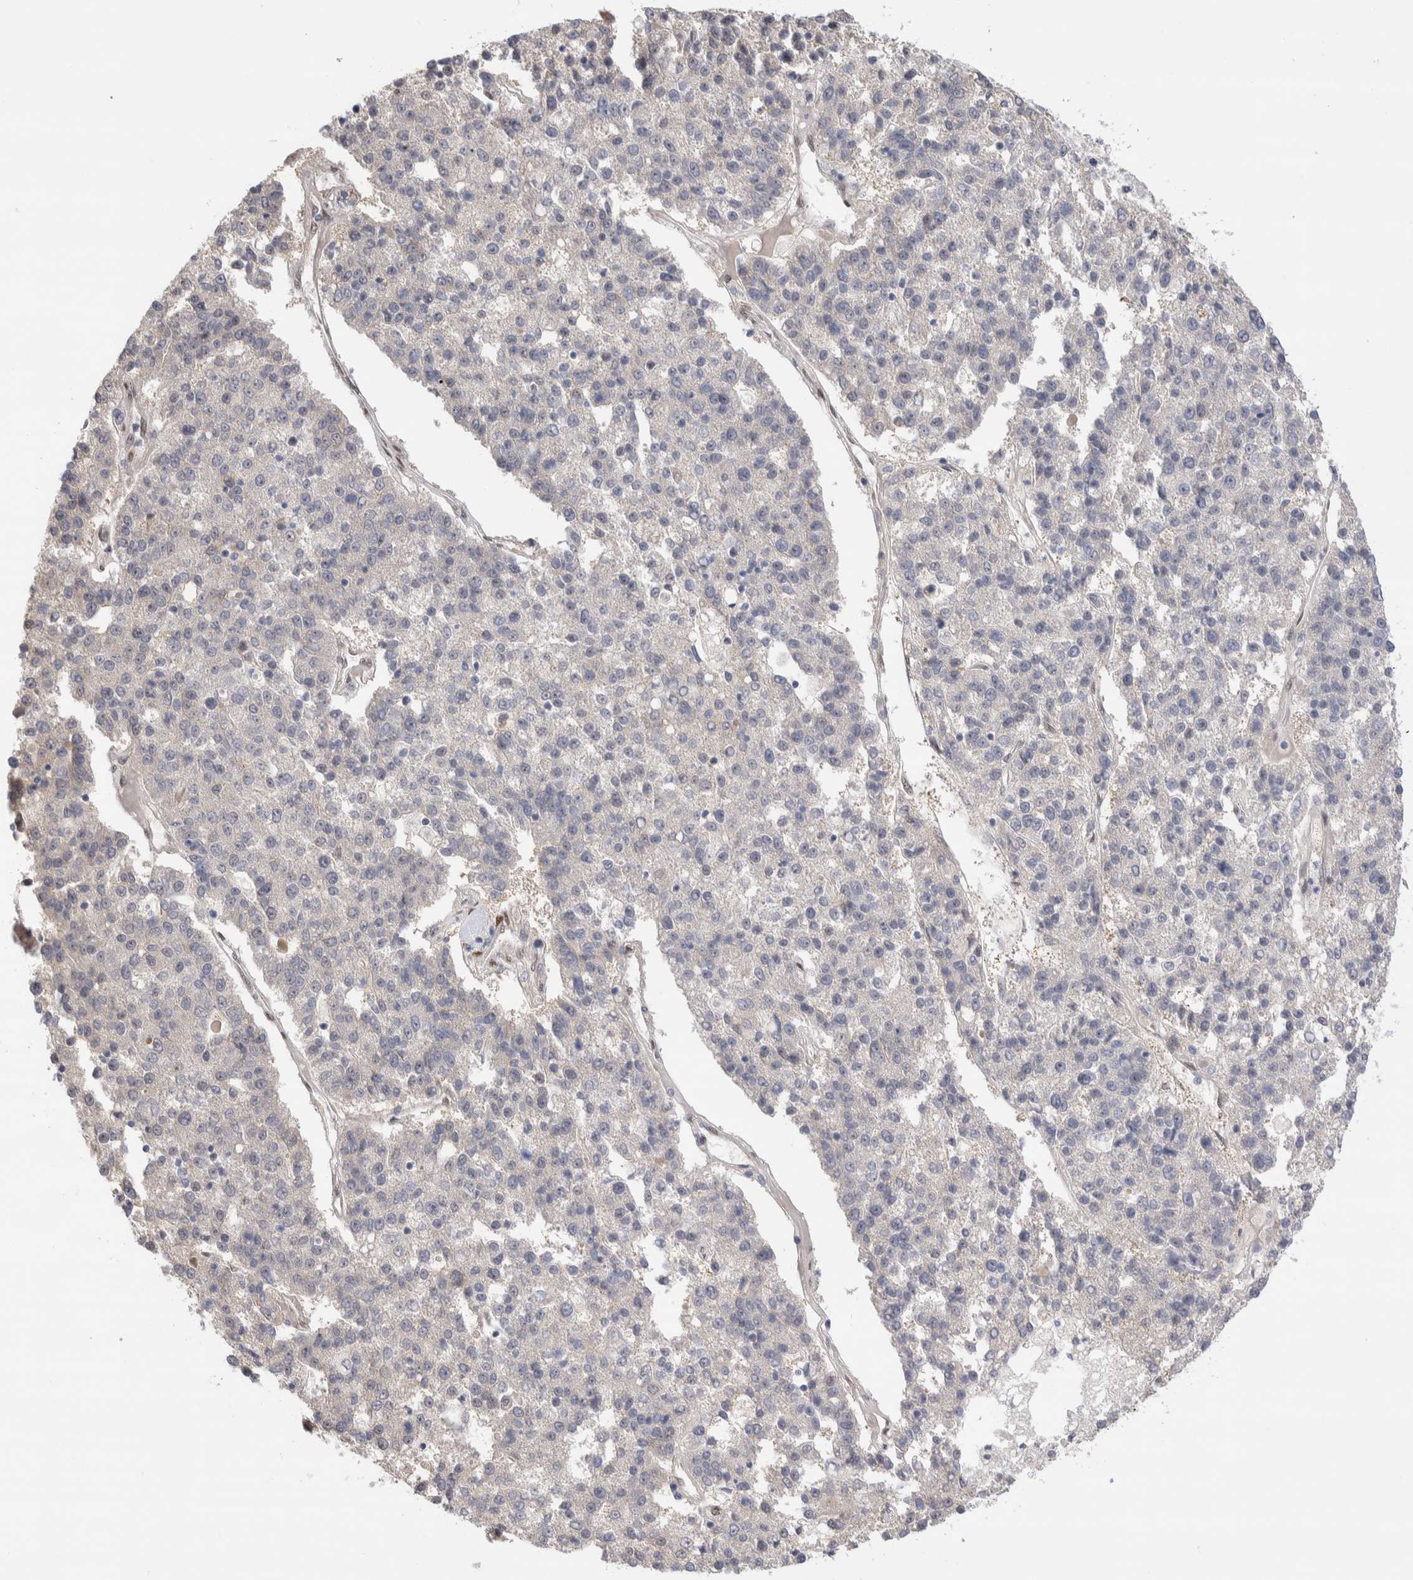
{"staining": {"intensity": "negative", "quantity": "none", "location": "none"}, "tissue": "pancreatic cancer", "cell_type": "Tumor cells", "image_type": "cancer", "snomed": [{"axis": "morphology", "description": "Adenocarcinoma, NOS"}, {"axis": "topography", "description": "Pancreas"}], "caption": "An immunohistochemistry (IHC) micrograph of pancreatic cancer is shown. There is no staining in tumor cells of pancreatic cancer.", "gene": "NSMAF", "patient": {"sex": "female", "age": 61}}